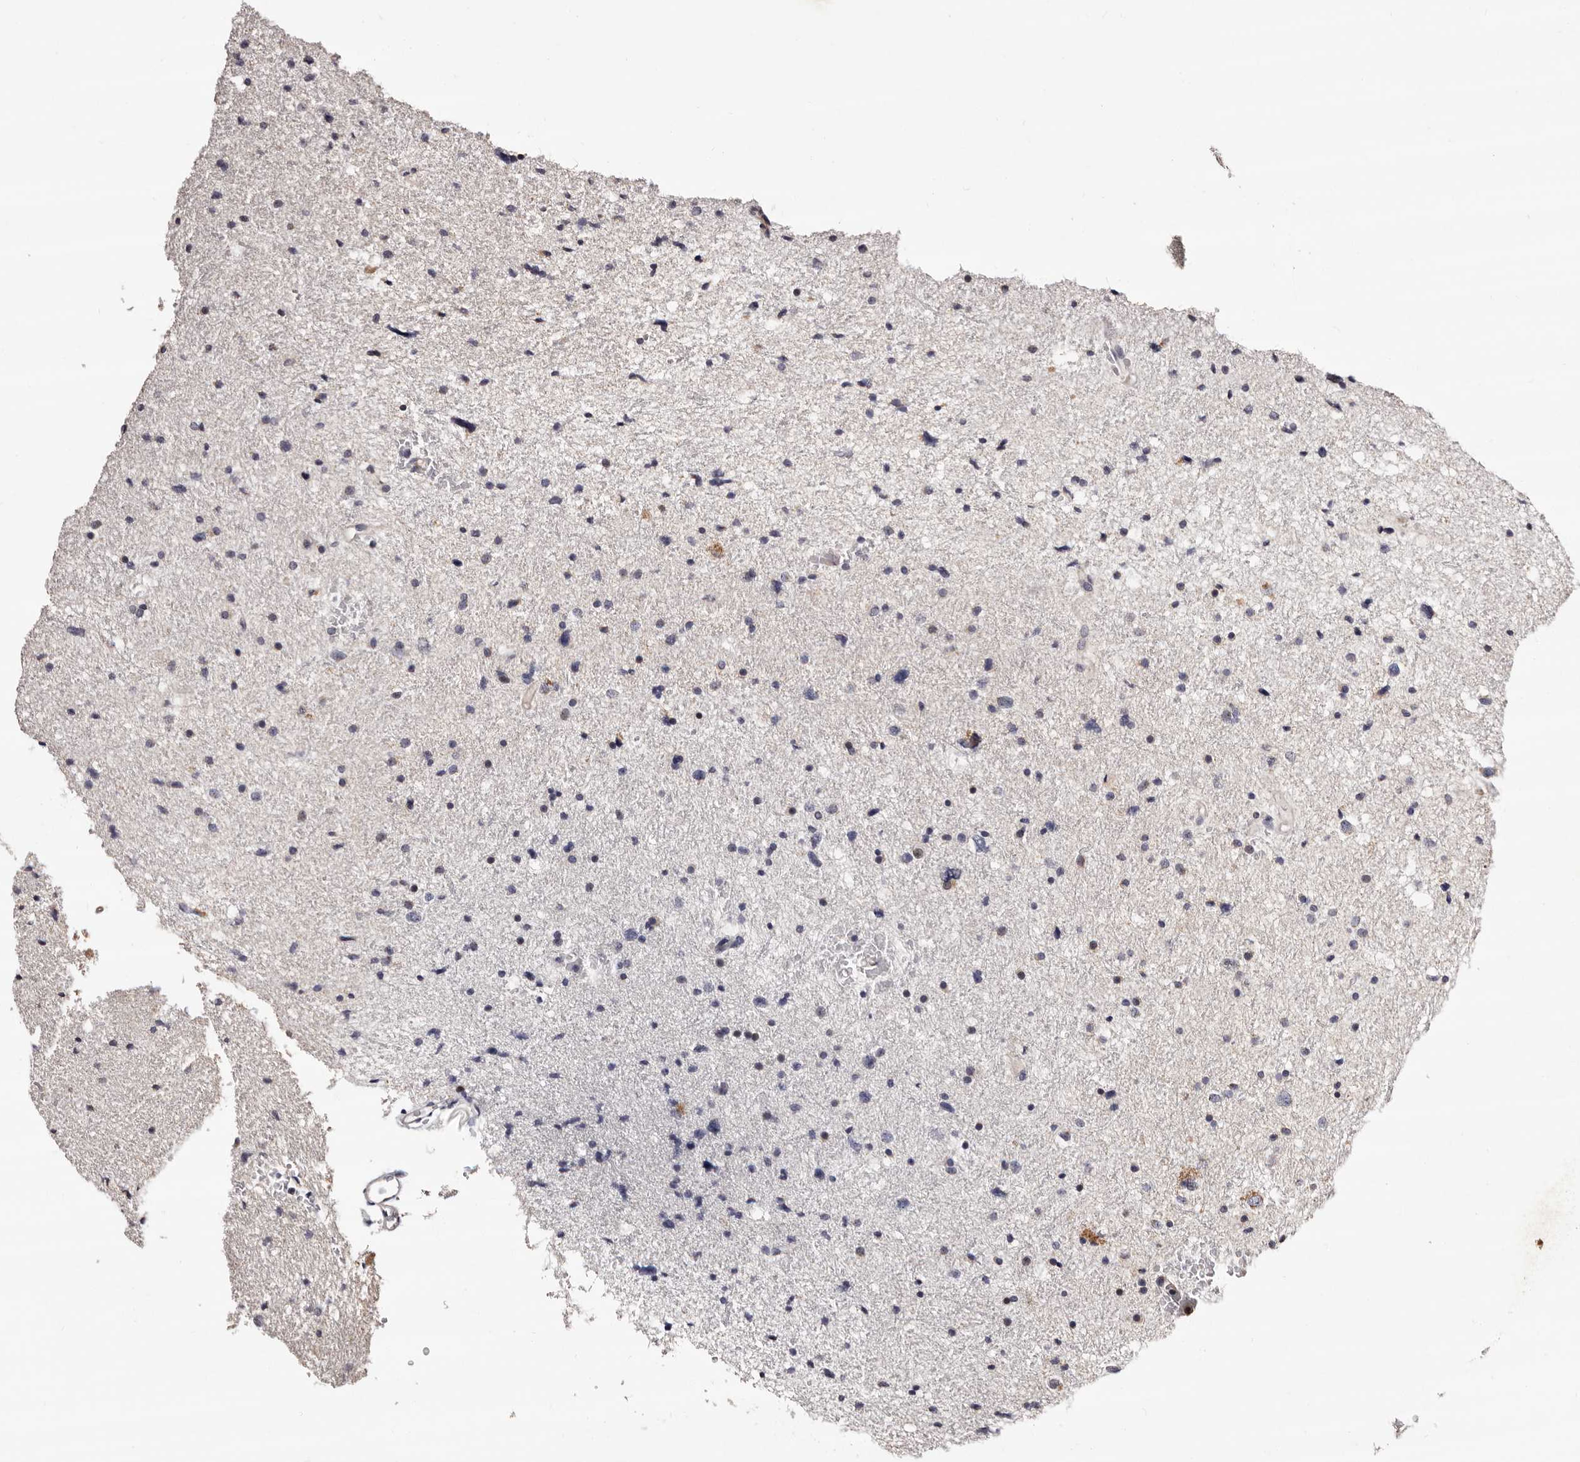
{"staining": {"intensity": "negative", "quantity": "none", "location": "none"}, "tissue": "glioma", "cell_type": "Tumor cells", "image_type": "cancer", "snomed": [{"axis": "morphology", "description": "Glioma, malignant, Low grade"}, {"axis": "topography", "description": "Brain"}], "caption": "Tumor cells show no significant protein positivity in glioma.", "gene": "TAF4B", "patient": {"sex": "female", "age": 37}}